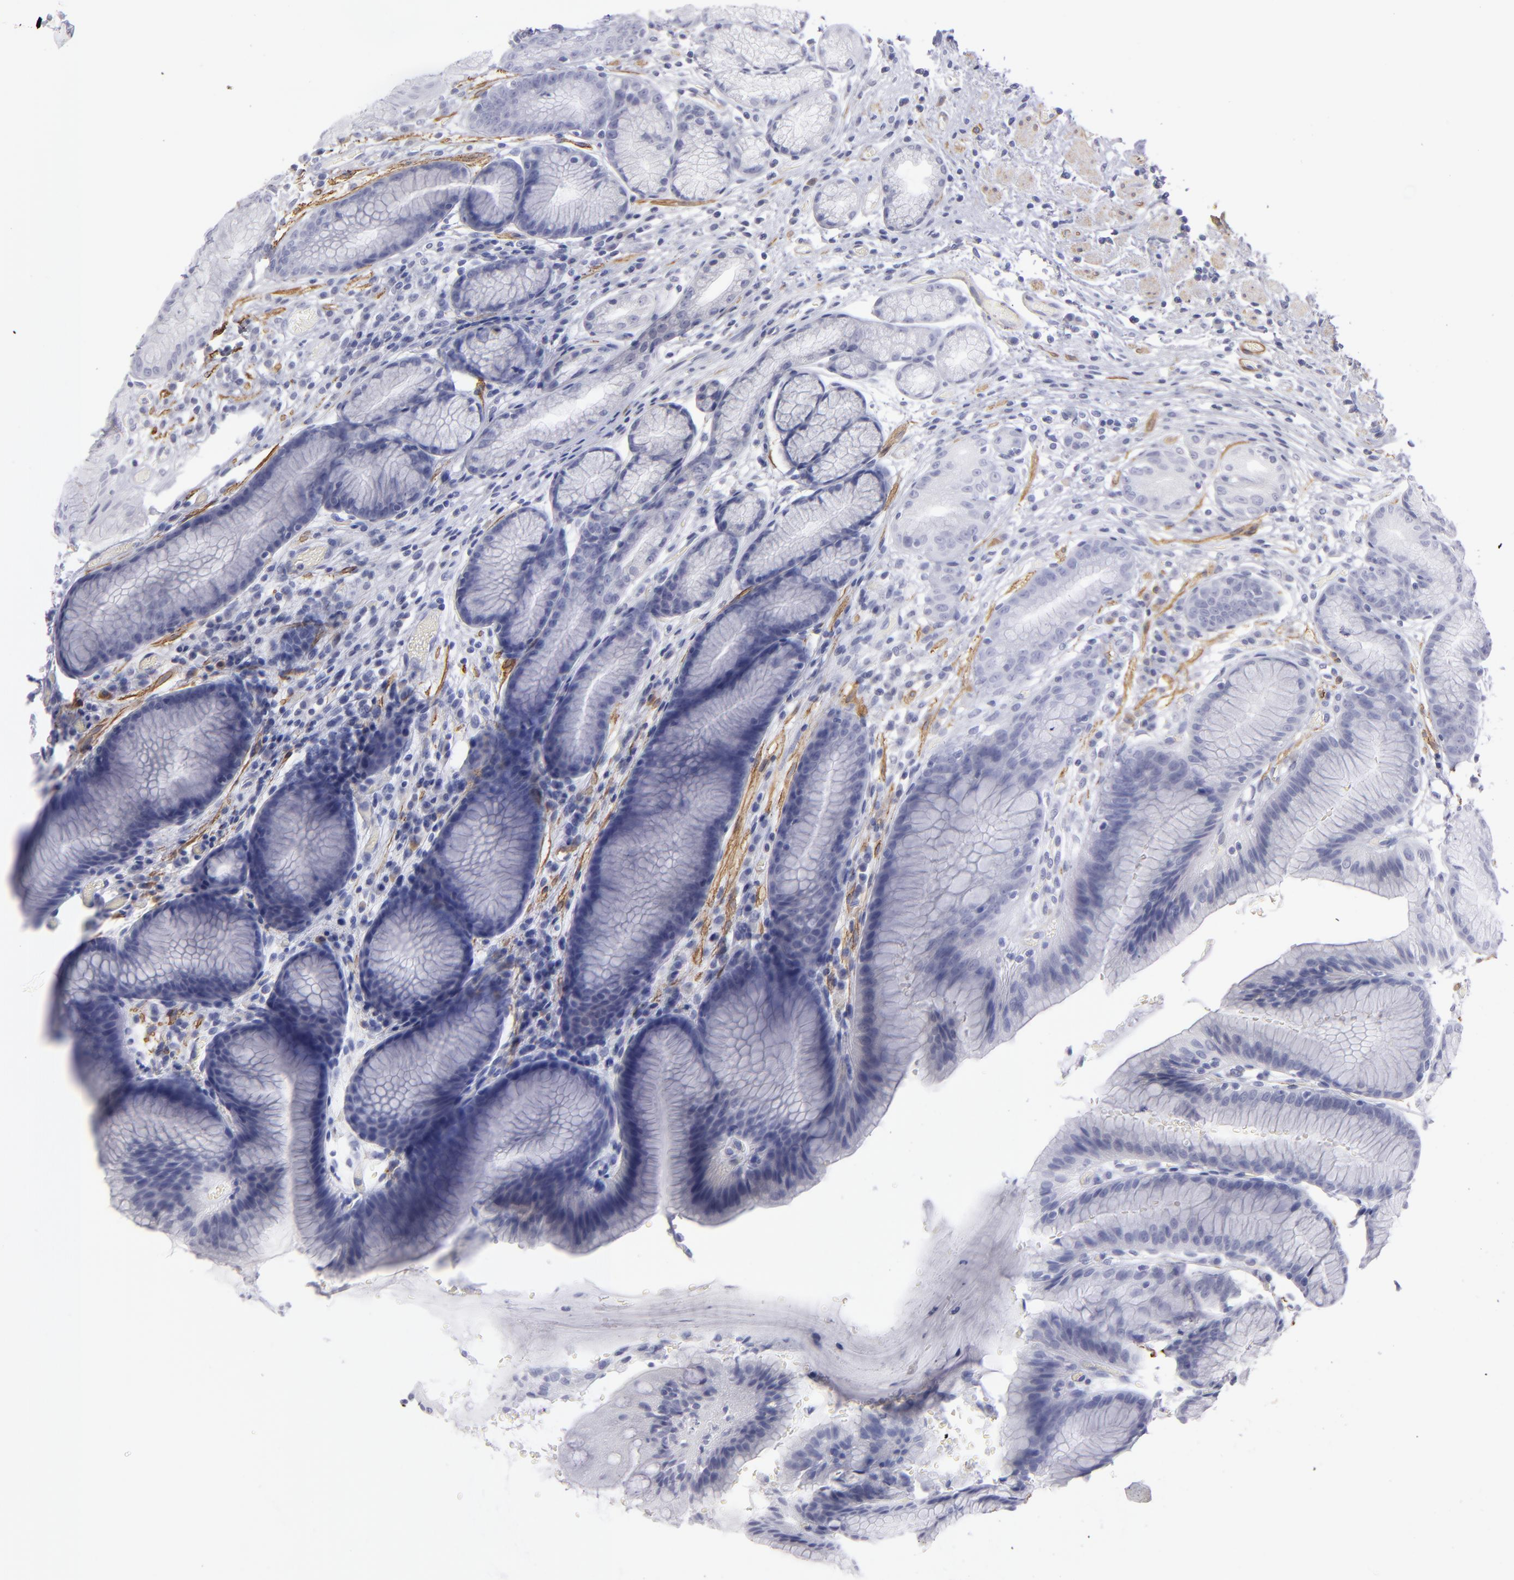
{"staining": {"intensity": "negative", "quantity": "none", "location": "none"}, "tissue": "stomach", "cell_type": "Glandular cells", "image_type": "normal", "snomed": [{"axis": "morphology", "description": "Normal tissue, NOS"}, {"axis": "morphology", "description": "Adenocarcinoma, NOS"}, {"axis": "topography", "description": "Stomach"}, {"axis": "topography", "description": "Stomach, lower"}], "caption": "This micrograph is of benign stomach stained with IHC to label a protein in brown with the nuclei are counter-stained blue. There is no positivity in glandular cells.", "gene": "MYH11", "patient": {"sex": "female", "age": 65}}